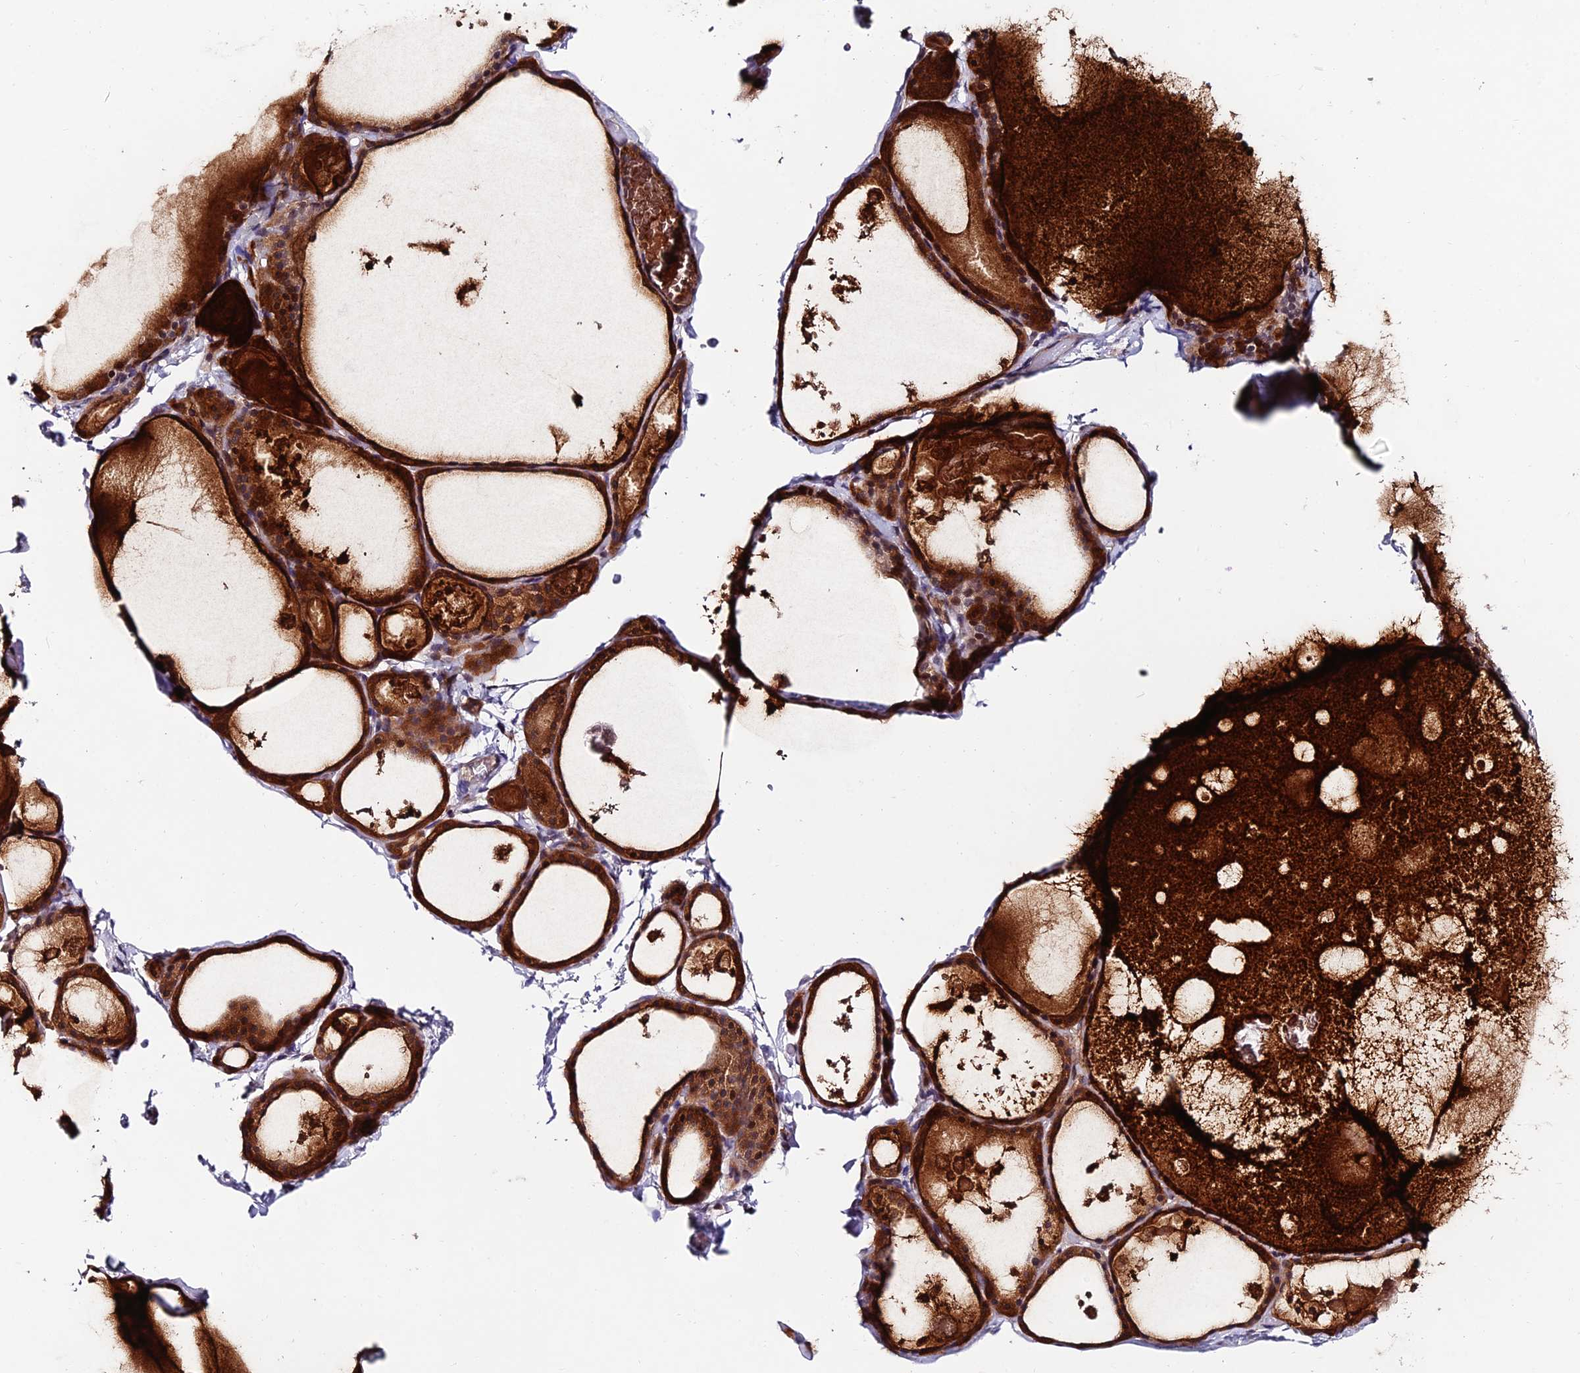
{"staining": {"intensity": "strong", "quantity": "25%-75%", "location": "cytoplasmic/membranous,nuclear"}, "tissue": "thyroid gland", "cell_type": "Glandular cells", "image_type": "normal", "snomed": [{"axis": "morphology", "description": "Normal tissue, NOS"}, {"axis": "topography", "description": "Thyroid gland"}], "caption": "IHC (DAB) staining of unremarkable thyroid gland shows strong cytoplasmic/membranous,nuclear protein staining in approximately 25%-75% of glandular cells. Immunohistochemistry stains the protein in brown and the nuclei are stained blue.", "gene": "TRIM24", "patient": {"sex": "male", "age": 56}}